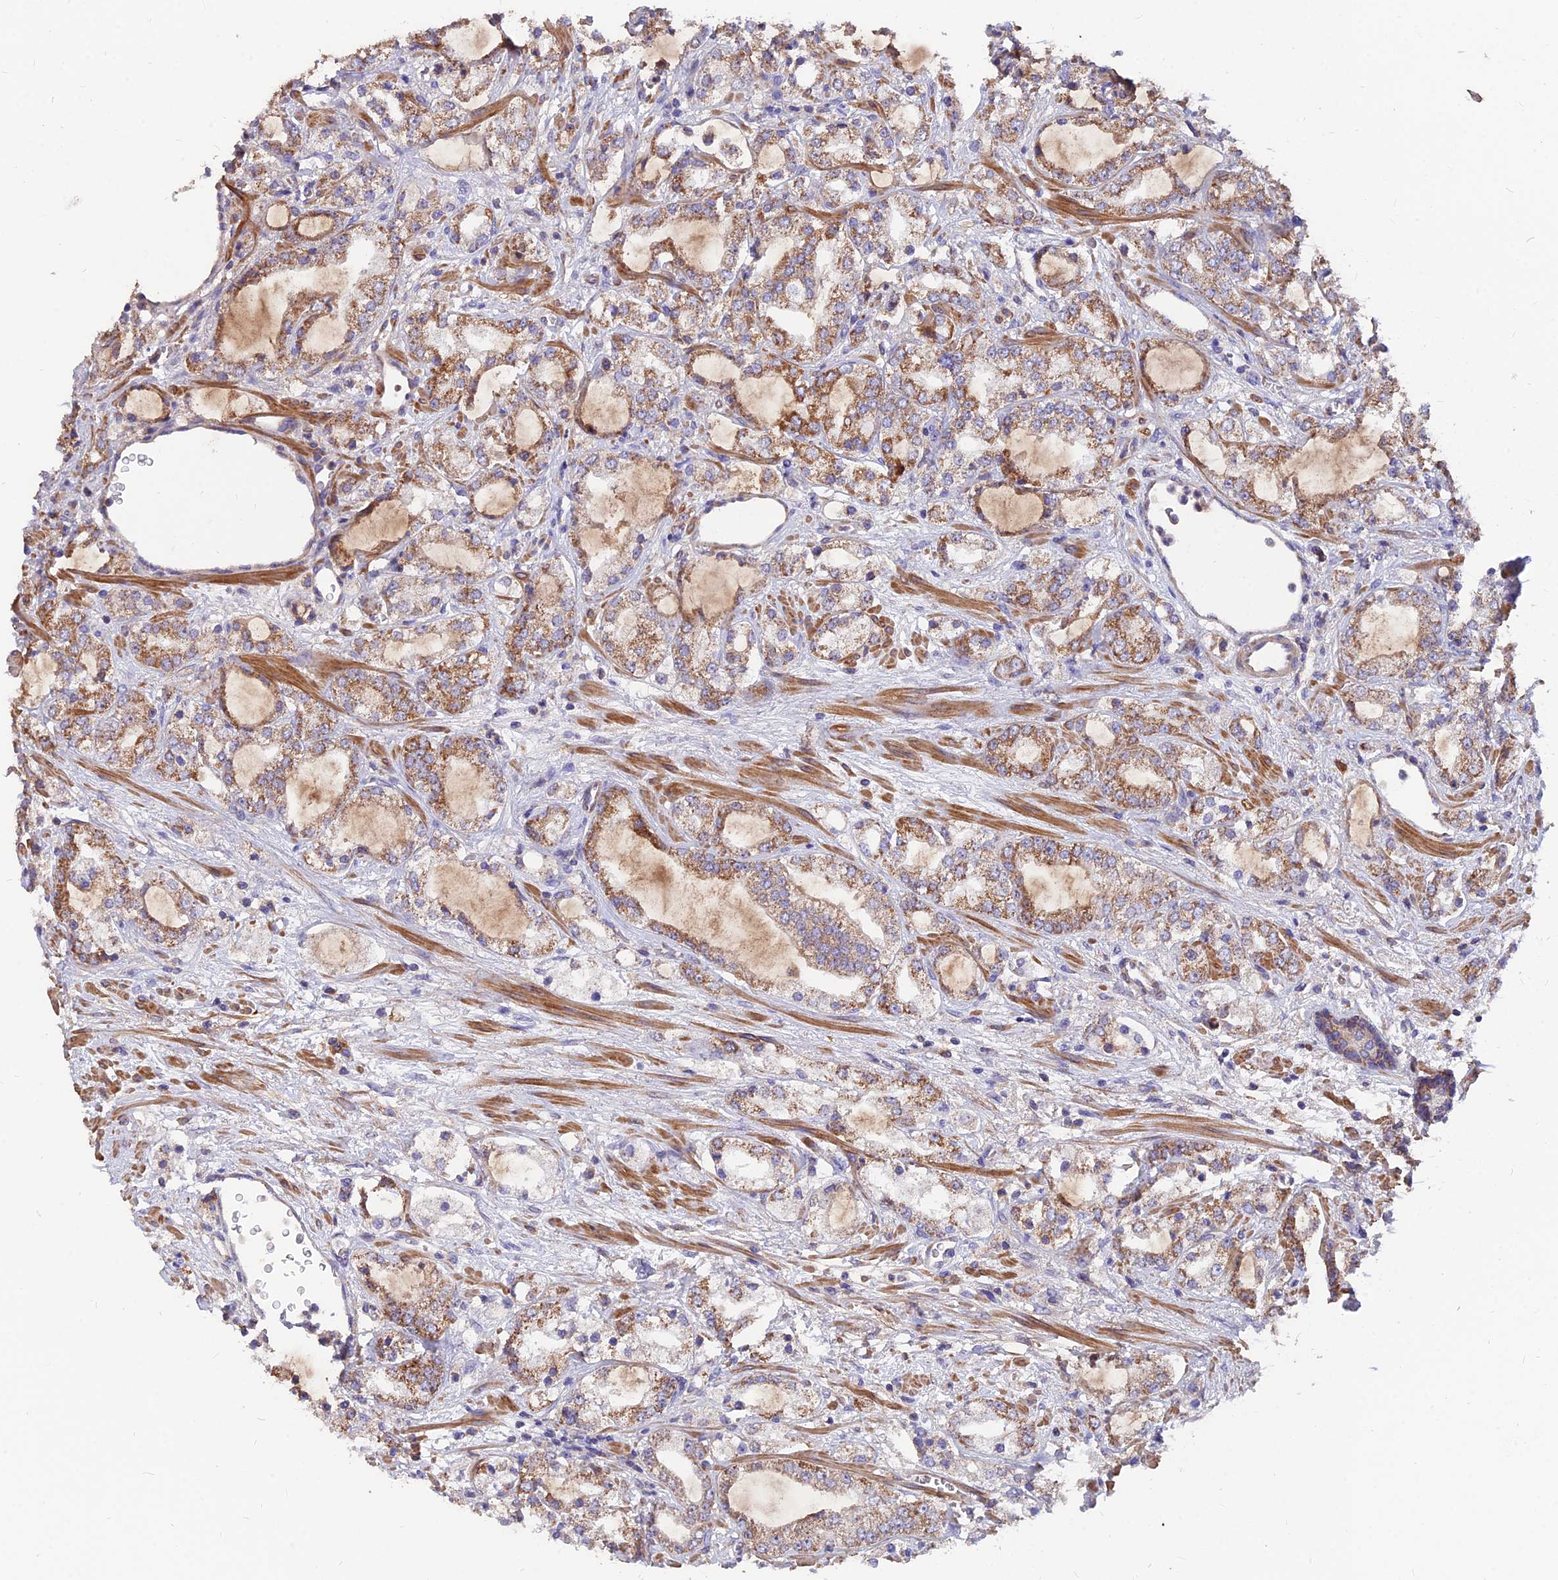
{"staining": {"intensity": "moderate", "quantity": ">75%", "location": "cytoplasmic/membranous"}, "tissue": "prostate cancer", "cell_type": "Tumor cells", "image_type": "cancer", "snomed": [{"axis": "morphology", "description": "Adenocarcinoma, High grade"}, {"axis": "topography", "description": "Prostate"}], "caption": "Protein analysis of adenocarcinoma (high-grade) (prostate) tissue reveals moderate cytoplasmic/membranous expression in about >75% of tumor cells. The protein is shown in brown color, while the nuclei are stained blue.", "gene": "IFT22", "patient": {"sex": "male", "age": 64}}